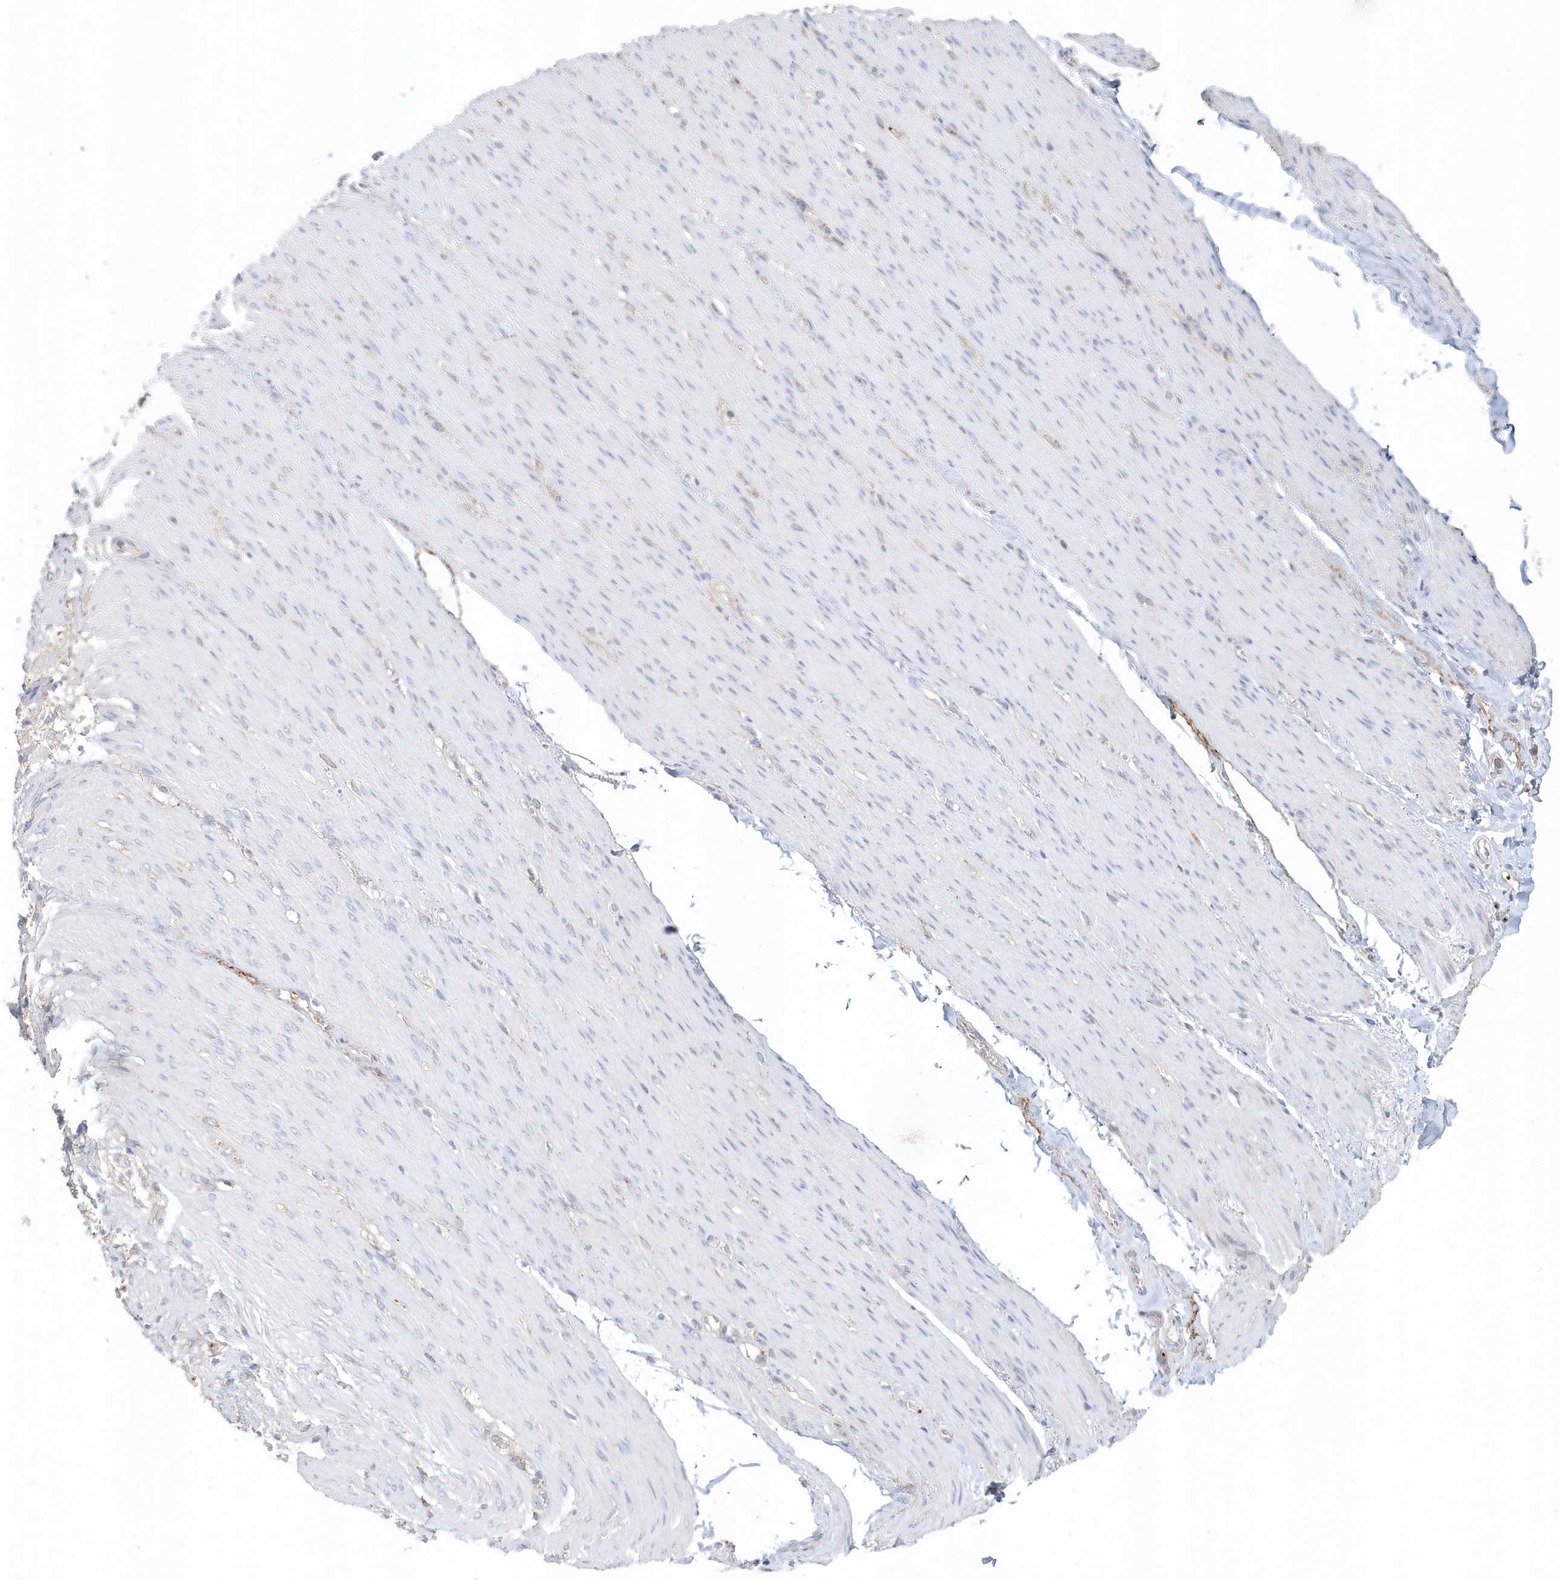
{"staining": {"intensity": "negative", "quantity": "none", "location": "none"}, "tissue": "adipose tissue", "cell_type": "Adipocytes", "image_type": "normal", "snomed": [{"axis": "morphology", "description": "Normal tissue, NOS"}, {"axis": "topography", "description": "Colon"}, {"axis": "topography", "description": "Peripheral nerve tissue"}], "caption": "This is an immunohistochemistry micrograph of normal adipose tissue. There is no staining in adipocytes.", "gene": "MMRN1", "patient": {"sex": "female", "age": 61}}